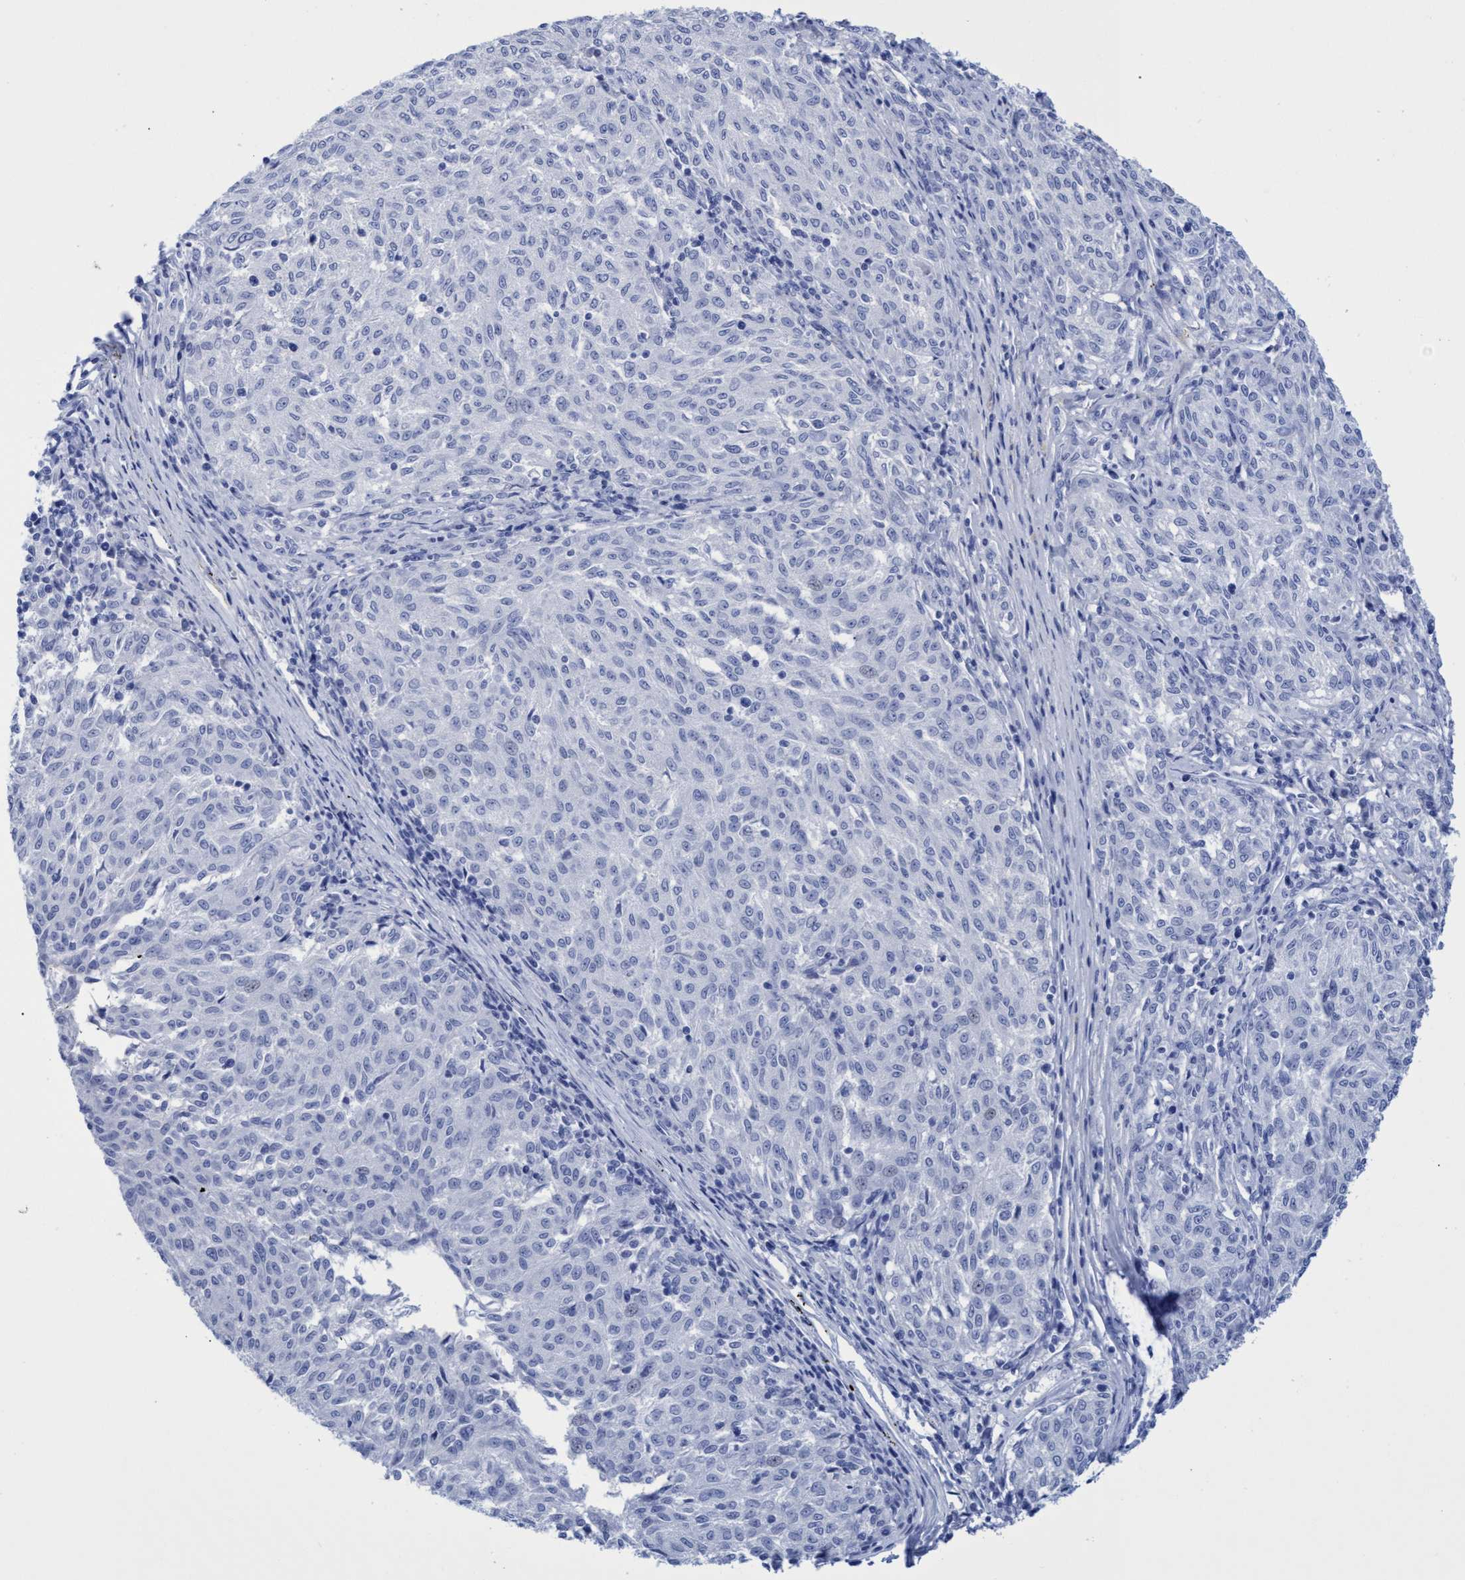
{"staining": {"intensity": "negative", "quantity": "none", "location": "none"}, "tissue": "melanoma", "cell_type": "Tumor cells", "image_type": "cancer", "snomed": [{"axis": "morphology", "description": "Malignant melanoma, NOS"}, {"axis": "topography", "description": "Skin"}], "caption": "Tumor cells are negative for brown protein staining in melanoma. (IHC, brightfield microscopy, high magnification).", "gene": "INSL6", "patient": {"sex": "female", "age": 72}}